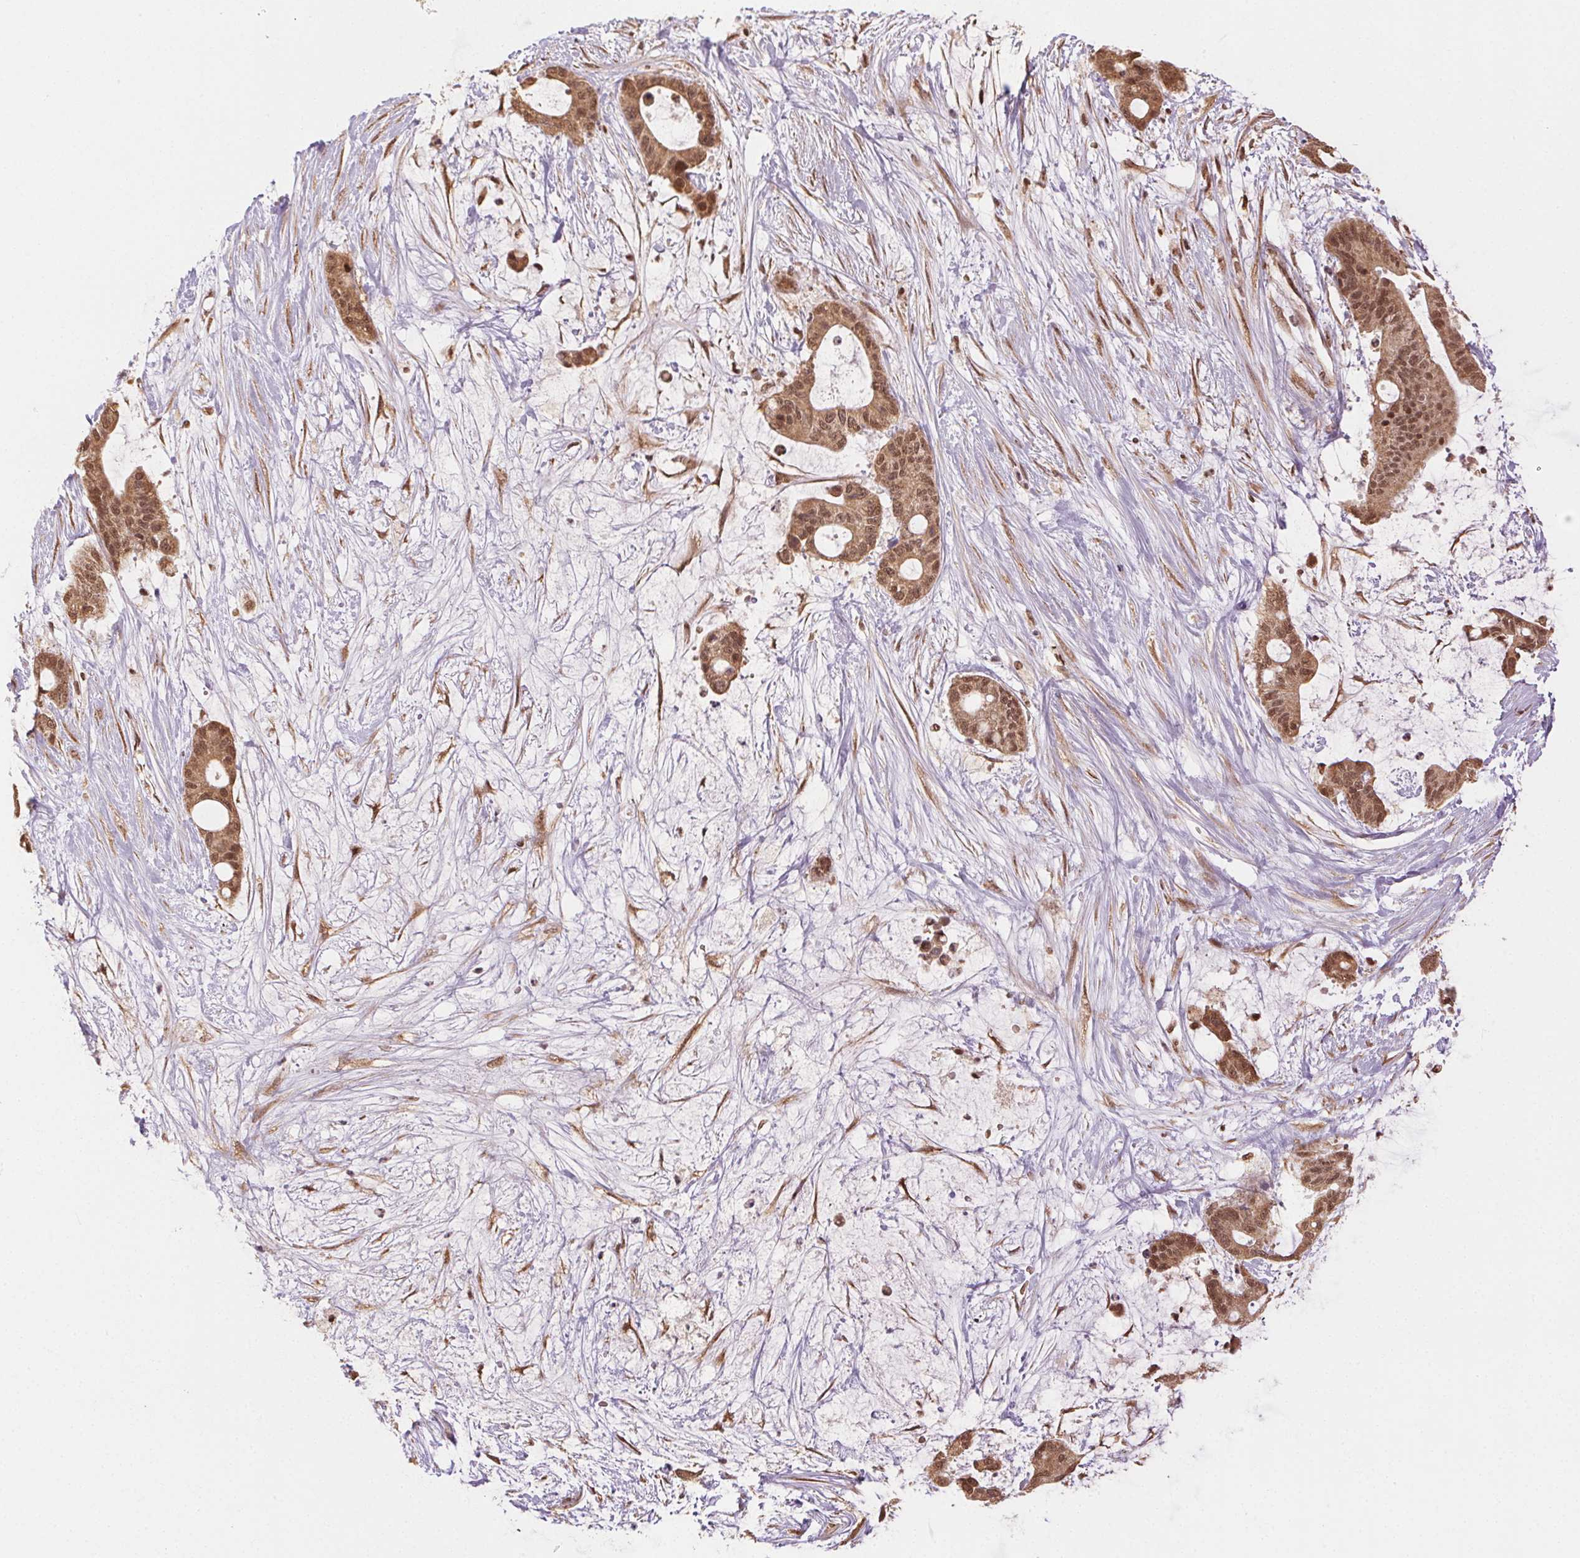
{"staining": {"intensity": "moderate", "quantity": ">75%", "location": "cytoplasmic/membranous,nuclear"}, "tissue": "liver cancer", "cell_type": "Tumor cells", "image_type": "cancer", "snomed": [{"axis": "morphology", "description": "Normal tissue, NOS"}, {"axis": "morphology", "description": "Cholangiocarcinoma"}, {"axis": "topography", "description": "Liver"}, {"axis": "topography", "description": "Peripheral nerve tissue"}], "caption": "DAB immunohistochemical staining of liver cancer reveals moderate cytoplasmic/membranous and nuclear protein positivity in about >75% of tumor cells.", "gene": "TREML4", "patient": {"sex": "female", "age": 73}}